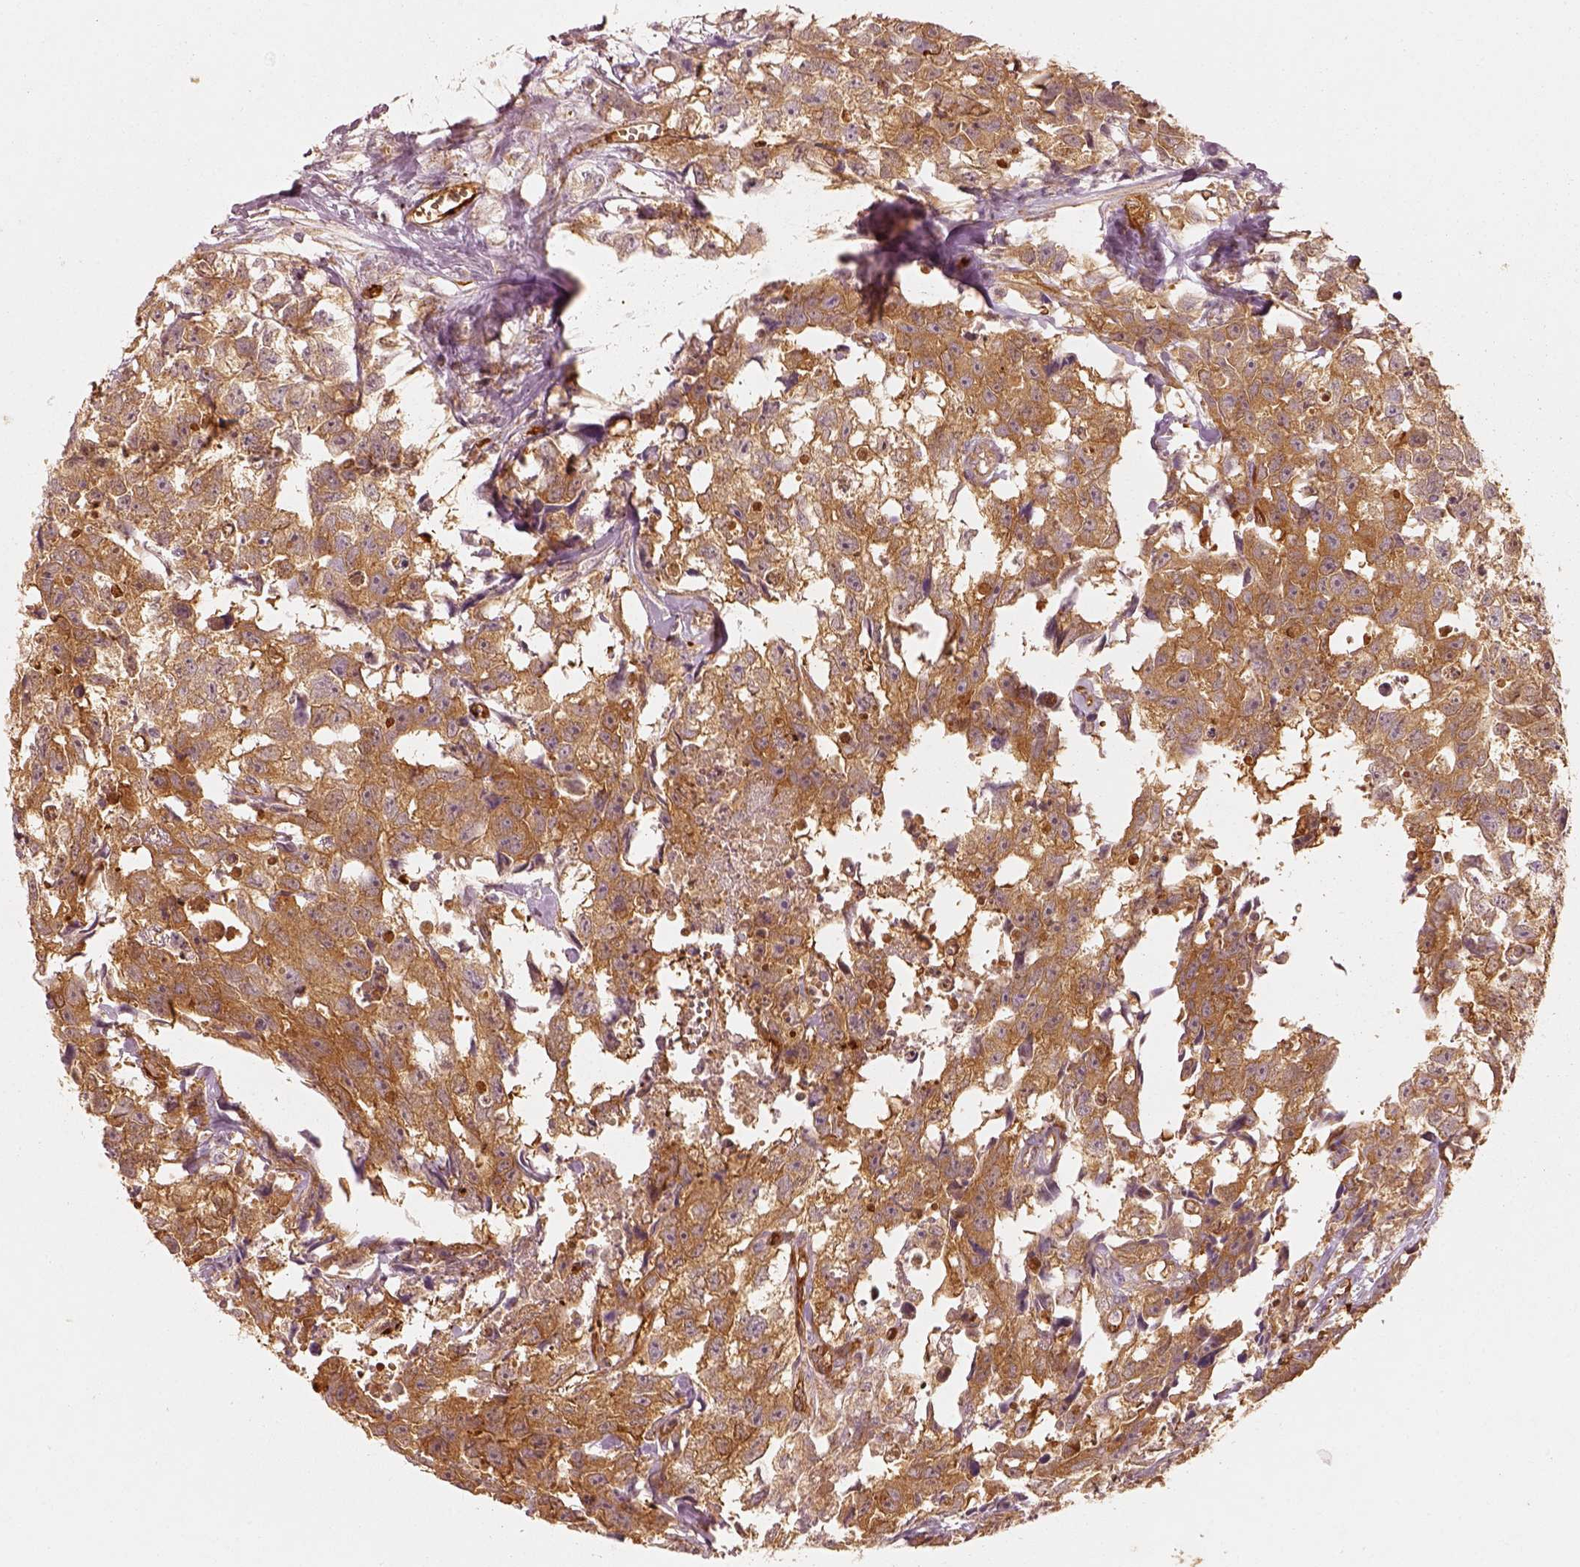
{"staining": {"intensity": "strong", "quantity": "<25%", "location": "cytoplasmic/membranous"}, "tissue": "testis cancer", "cell_type": "Tumor cells", "image_type": "cancer", "snomed": [{"axis": "morphology", "description": "Carcinoma, Embryonal, NOS"}, {"axis": "morphology", "description": "Teratoma, malignant, NOS"}, {"axis": "topography", "description": "Testis"}], "caption": "About <25% of tumor cells in human testis cancer (teratoma (malignant)) exhibit strong cytoplasmic/membranous protein staining as visualized by brown immunohistochemical staining.", "gene": "FSCN1", "patient": {"sex": "male", "age": 44}}